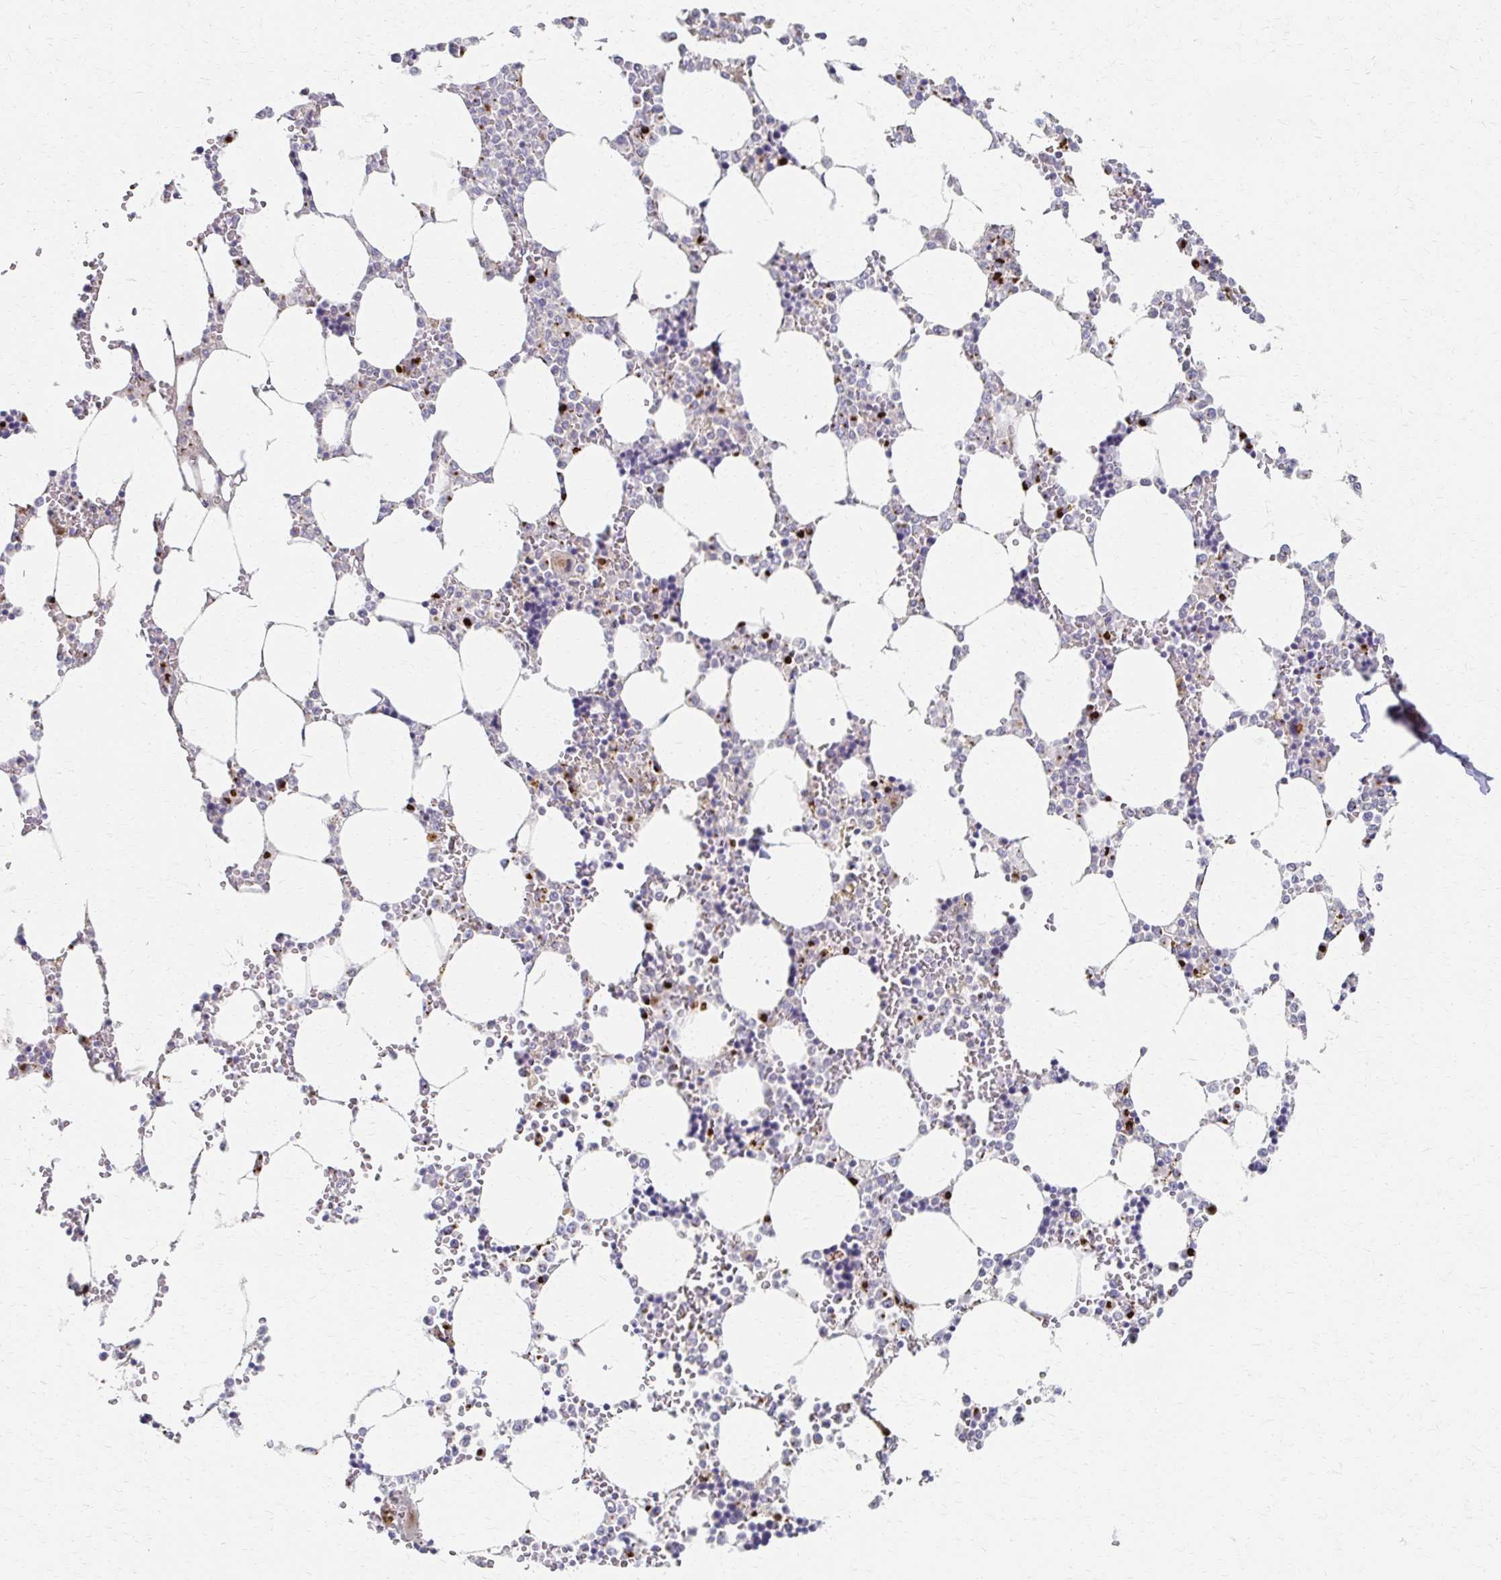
{"staining": {"intensity": "strong", "quantity": "<25%", "location": "cytoplasmic/membranous"}, "tissue": "bone marrow", "cell_type": "Hematopoietic cells", "image_type": "normal", "snomed": [{"axis": "morphology", "description": "Normal tissue, NOS"}, {"axis": "topography", "description": "Bone marrow"}], "caption": "Benign bone marrow was stained to show a protein in brown. There is medium levels of strong cytoplasmic/membranous positivity in about <25% of hematopoietic cells. Using DAB (3,3'-diaminobenzidine) (brown) and hematoxylin (blue) stains, captured at high magnification using brightfield microscopy.", "gene": "ENSG00000254692", "patient": {"sex": "male", "age": 64}}